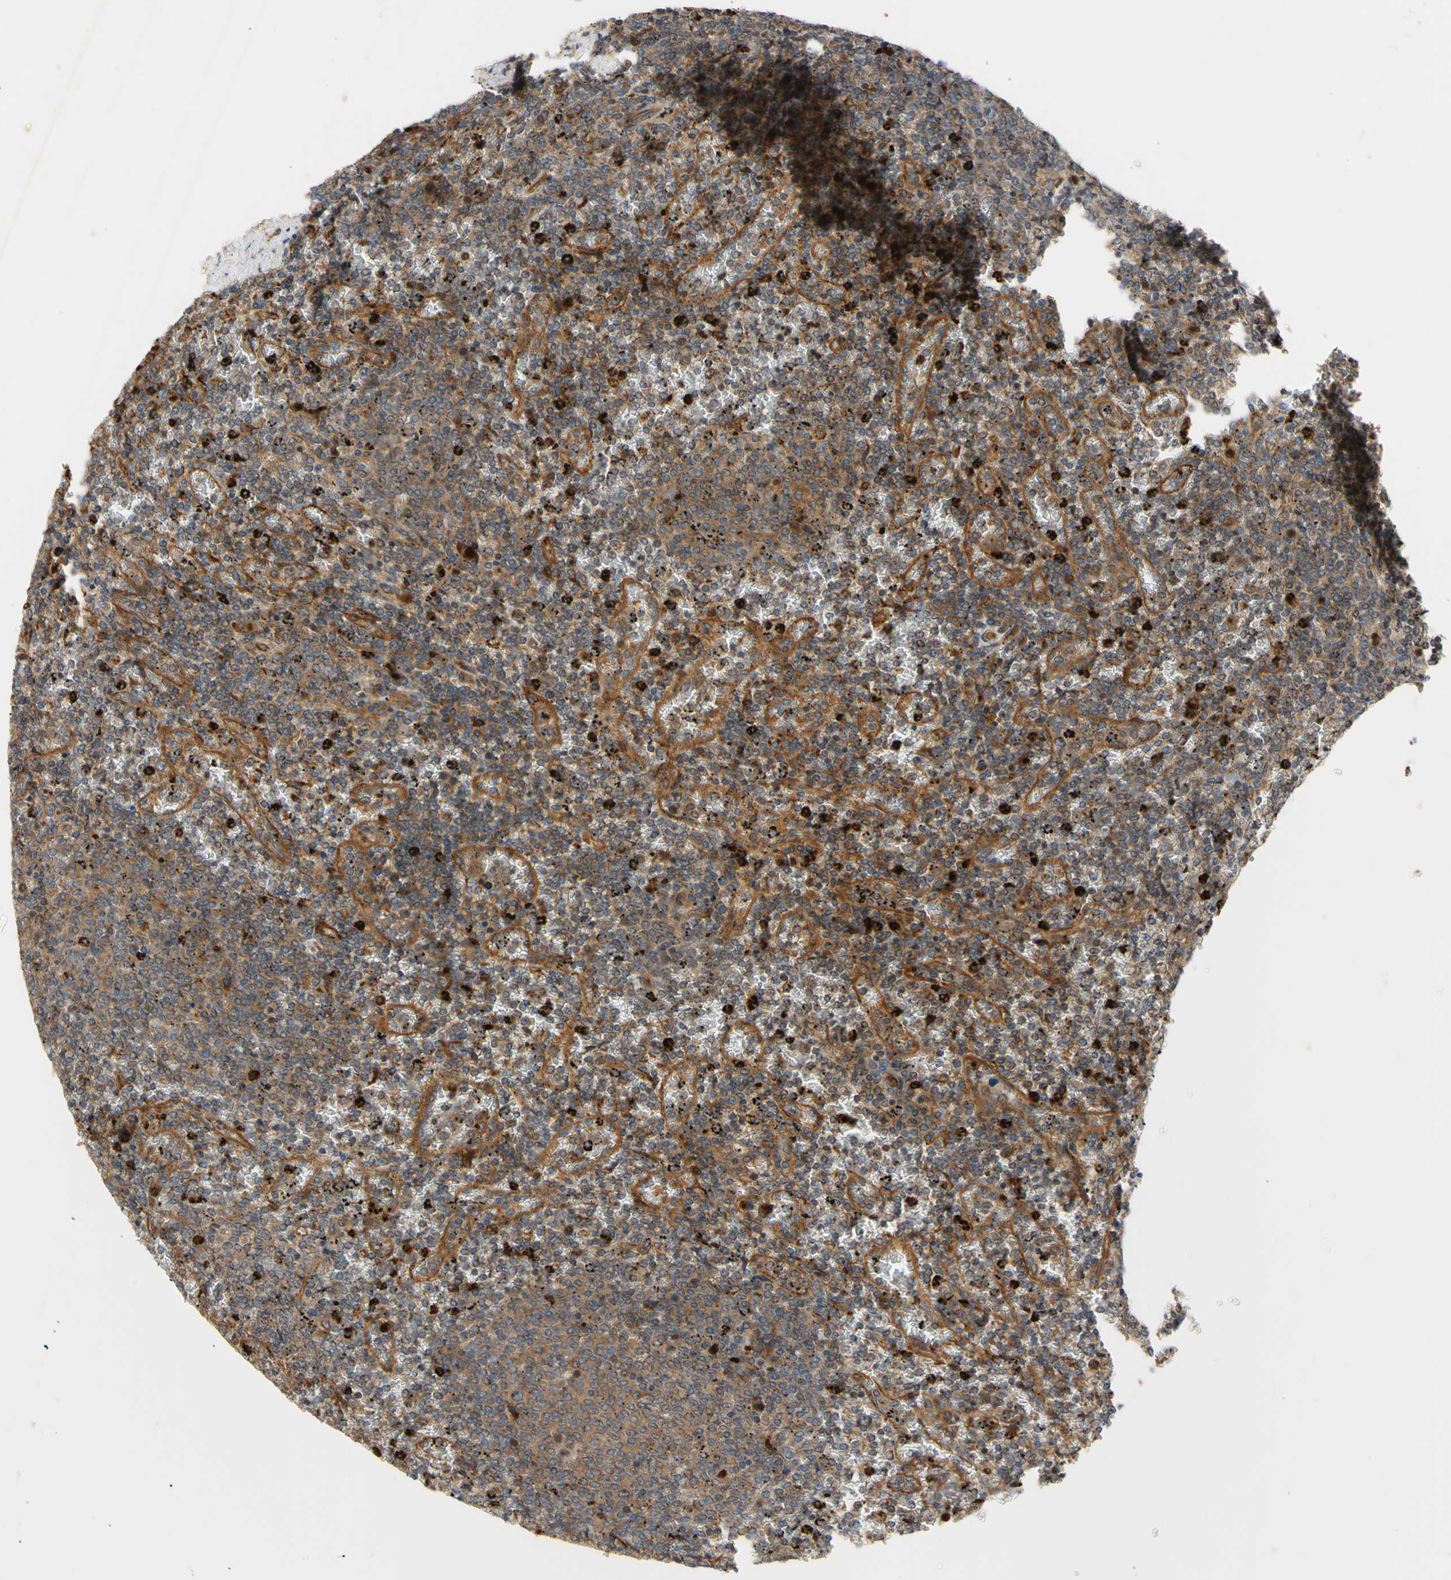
{"staining": {"intensity": "strong", "quantity": "<25%", "location": "cytoplasmic/membranous"}, "tissue": "lymphoma", "cell_type": "Tumor cells", "image_type": "cancer", "snomed": [{"axis": "morphology", "description": "Malignant lymphoma, non-Hodgkin's type, Low grade"}, {"axis": "topography", "description": "Spleen"}], "caption": "The micrograph displays immunohistochemical staining of lymphoma. There is strong cytoplasmic/membranous expression is identified in about <25% of tumor cells.", "gene": "TUBG2", "patient": {"sex": "female", "age": 77}}